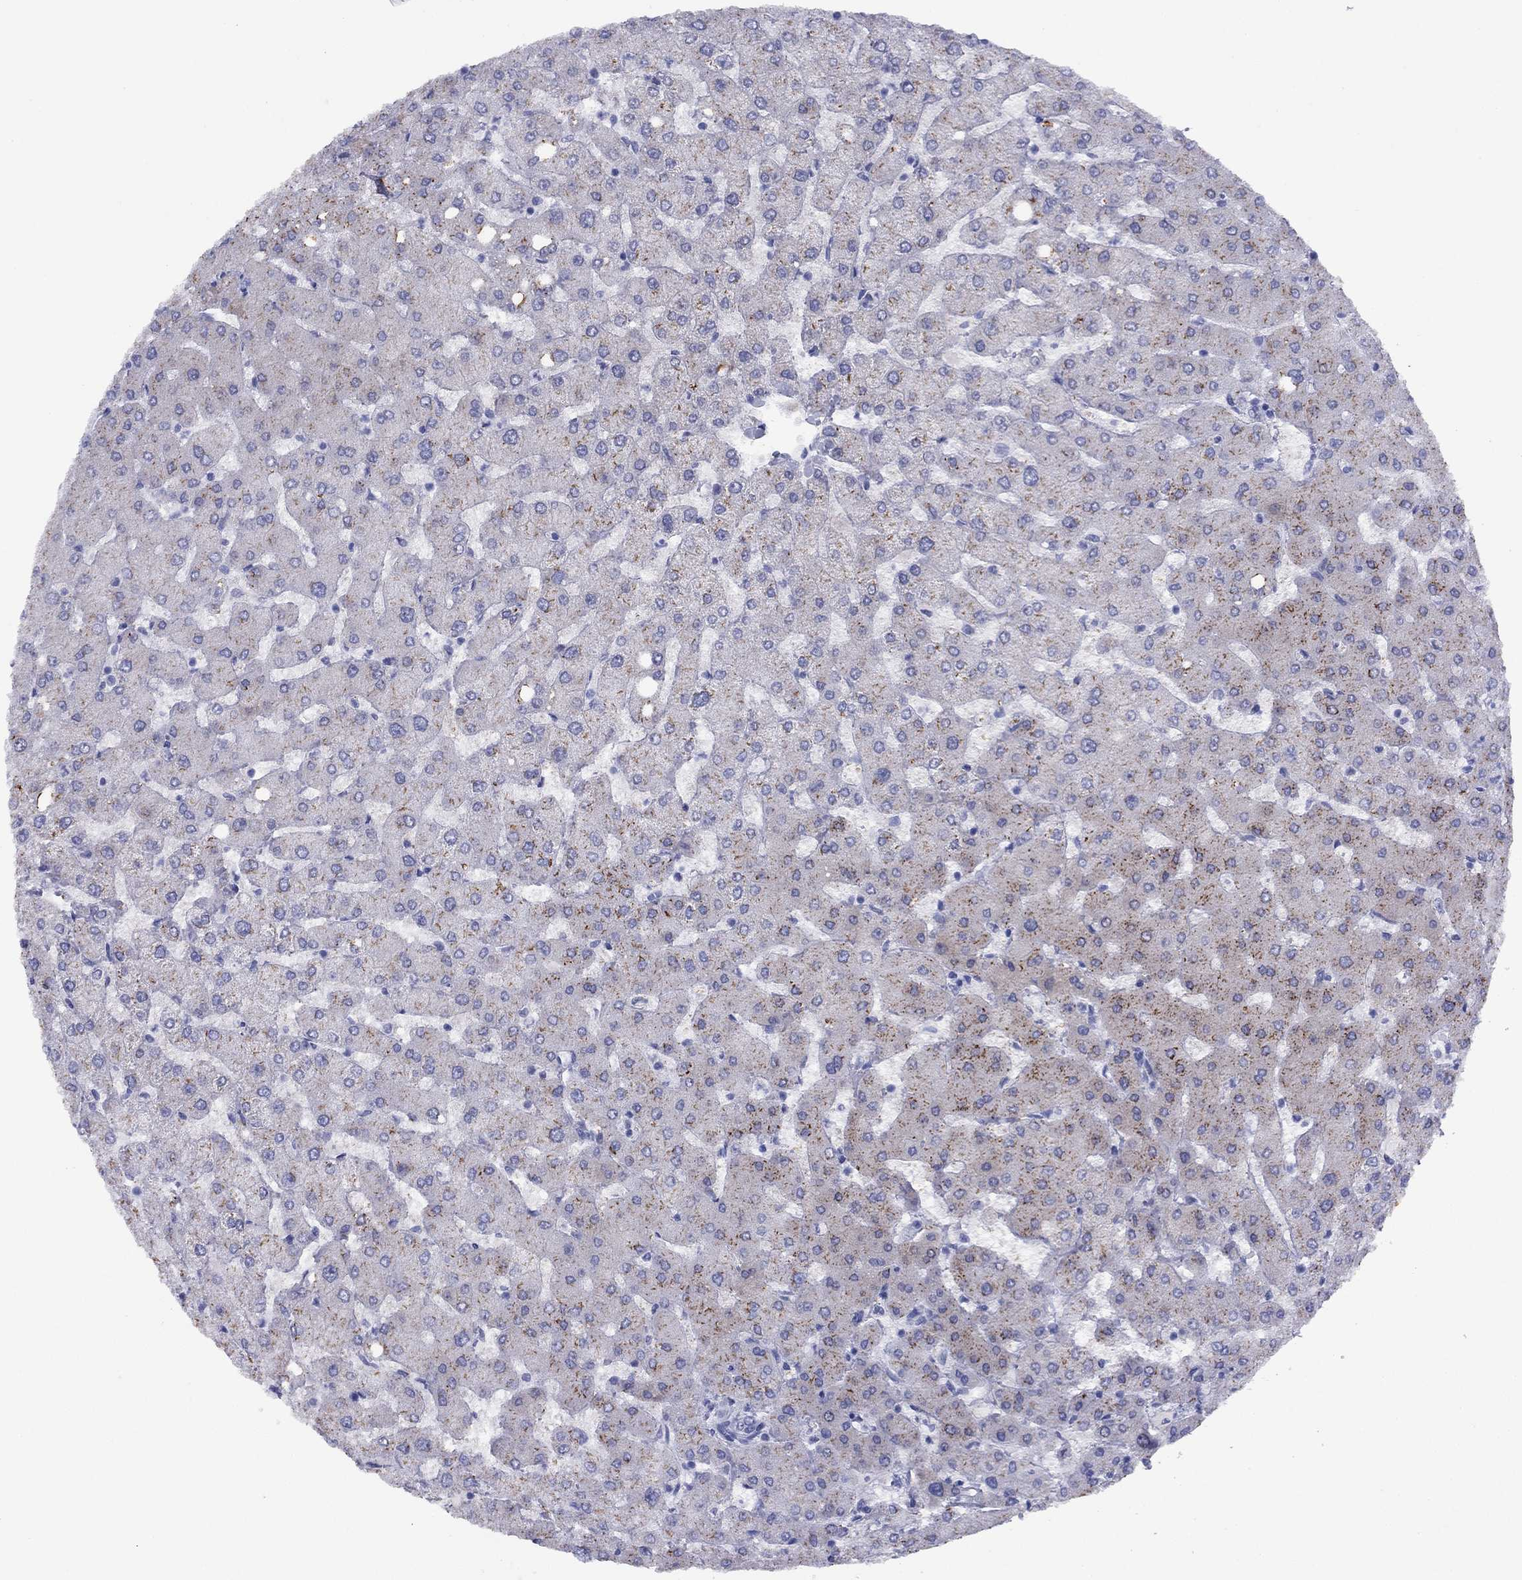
{"staining": {"intensity": "negative", "quantity": "none", "location": "none"}, "tissue": "liver", "cell_type": "Cholangiocytes", "image_type": "normal", "snomed": [{"axis": "morphology", "description": "Normal tissue, NOS"}, {"axis": "topography", "description": "Liver"}], "caption": "High magnification brightfield microscopy of normal liver stained with DAB (brown) and counterstained with hematoxylin (blue): cholangiocytes show no significant expression. Brightfield microscopy of immunohistochemistry (IHC) stained with DAB (brown) and hematoxylin (blue), captured at high magnification.", "gene": "TCFL5", "patient": {"sex": "female", "age": 54}}